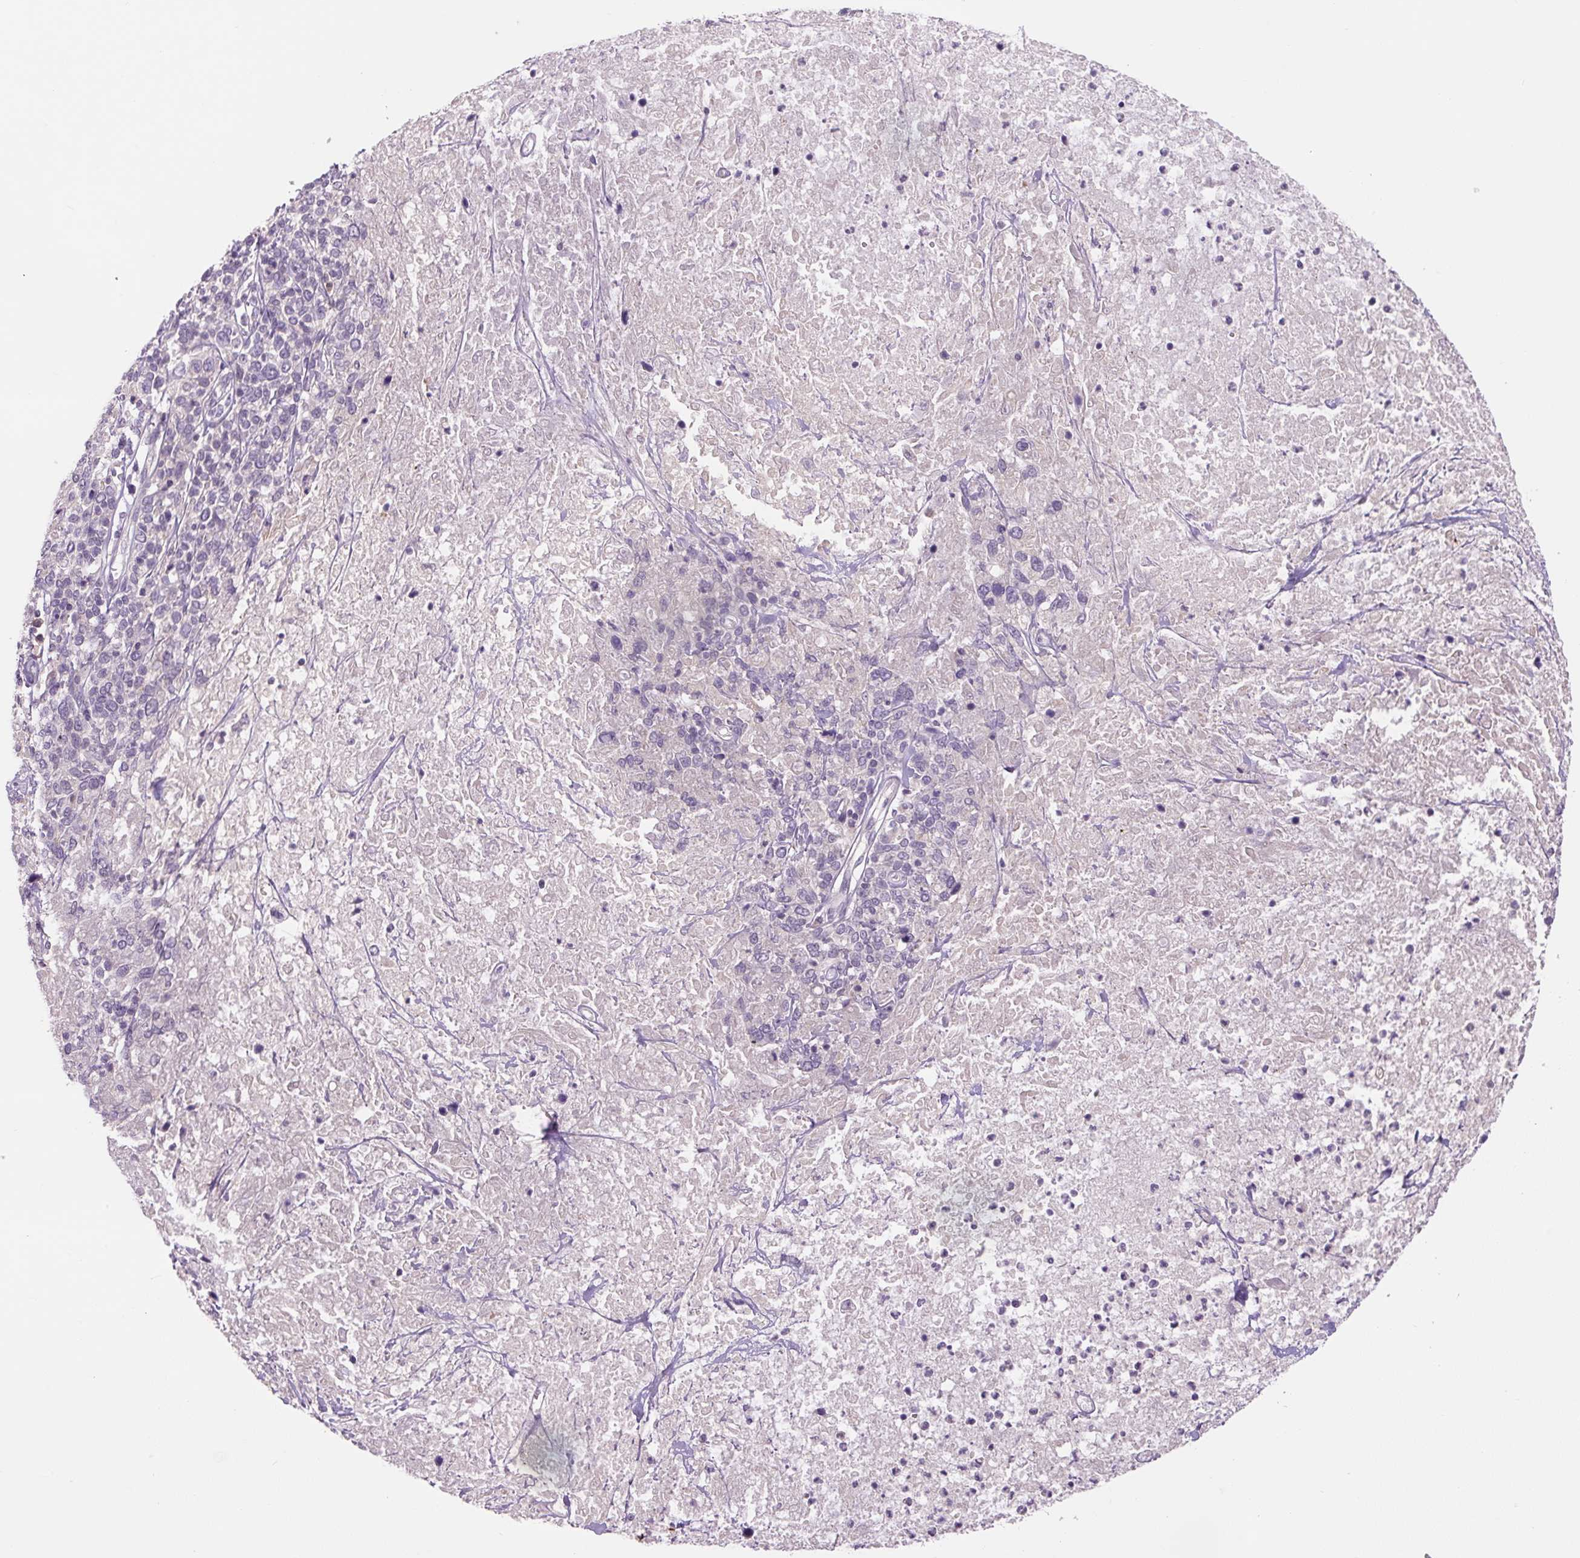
{"staining": {"intensity": "negative", "quantity": "none", "location": "none"}, "tissue": "cervical cancer", "cell_type": "Tumor cells", "image_type": "cancer", "snomed": [{"axis": "morphology", "description": "Squamous cell carcinoma, NOS"}, {"axis": "topography", "description": "Cervix"}], "caption": "IHC micrograph of human cervical cancer (squamous cell carcinoma) stained for a protein (brown), which exhibits no staining in tumor cells.", "gene": "TMEM100", "patient": {"sex": "female", "age": 46}}